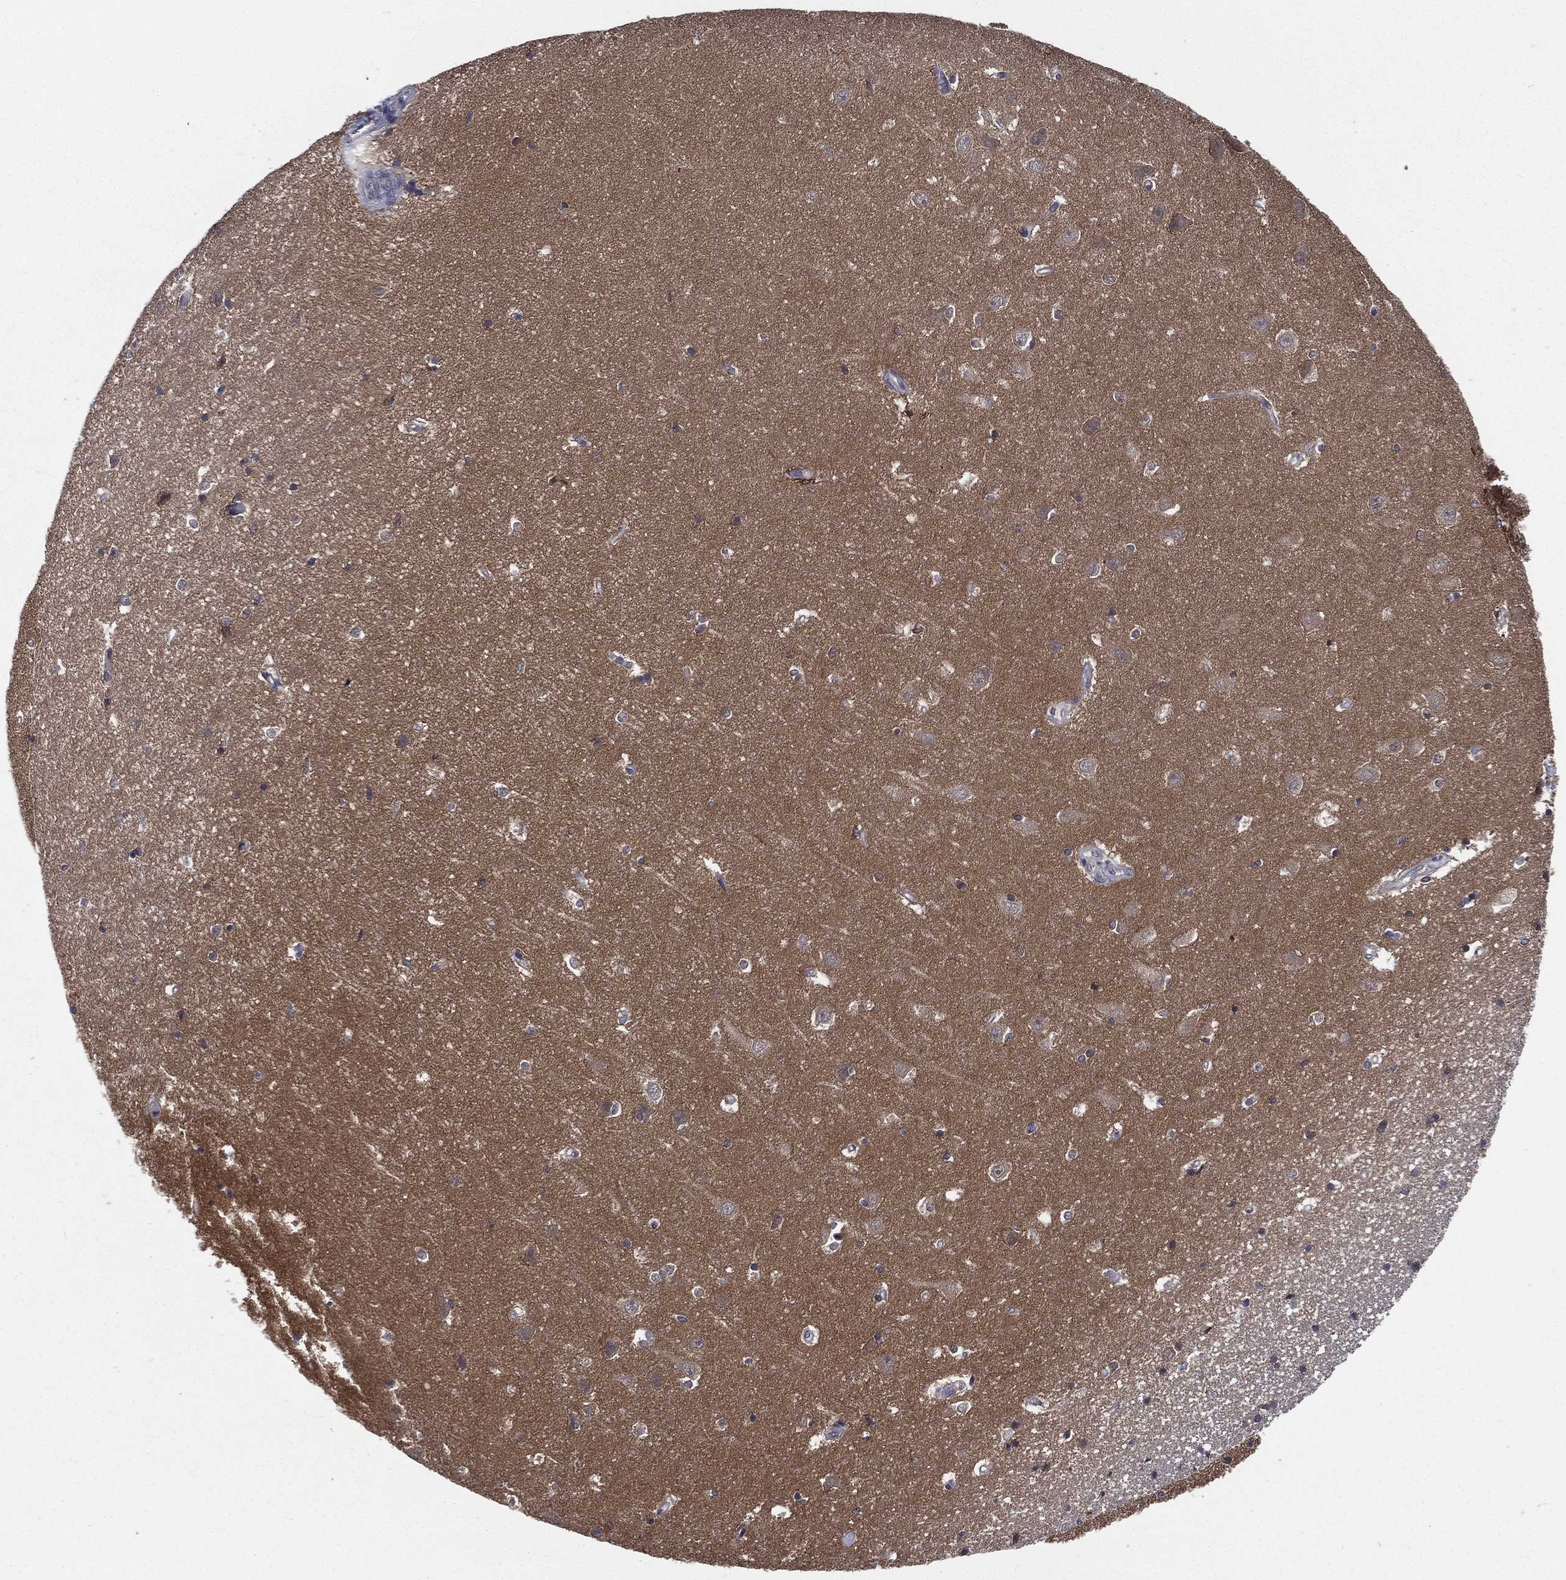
{"staining": {"intensity": "moderate", "quantity": "<25%", "location": "cytoplasmic/membranous"}, "tissue": "hippocampus", "cell_type": "Glial cells", "image_type": "normal", "snomed": [{"axis": "morphology", "description": "Normal tissue, NOS"}, {"axis": "topography", "description": "Hippocampus"}], "caption": "Brown immunohistochemical staining in unremarkable hippocampus shows moderate cytoplasmic/membranous positivity in approximately <25% of glial cells.", "gene": "SMPD3", "patient": {"sex": "female", "age": 64}}